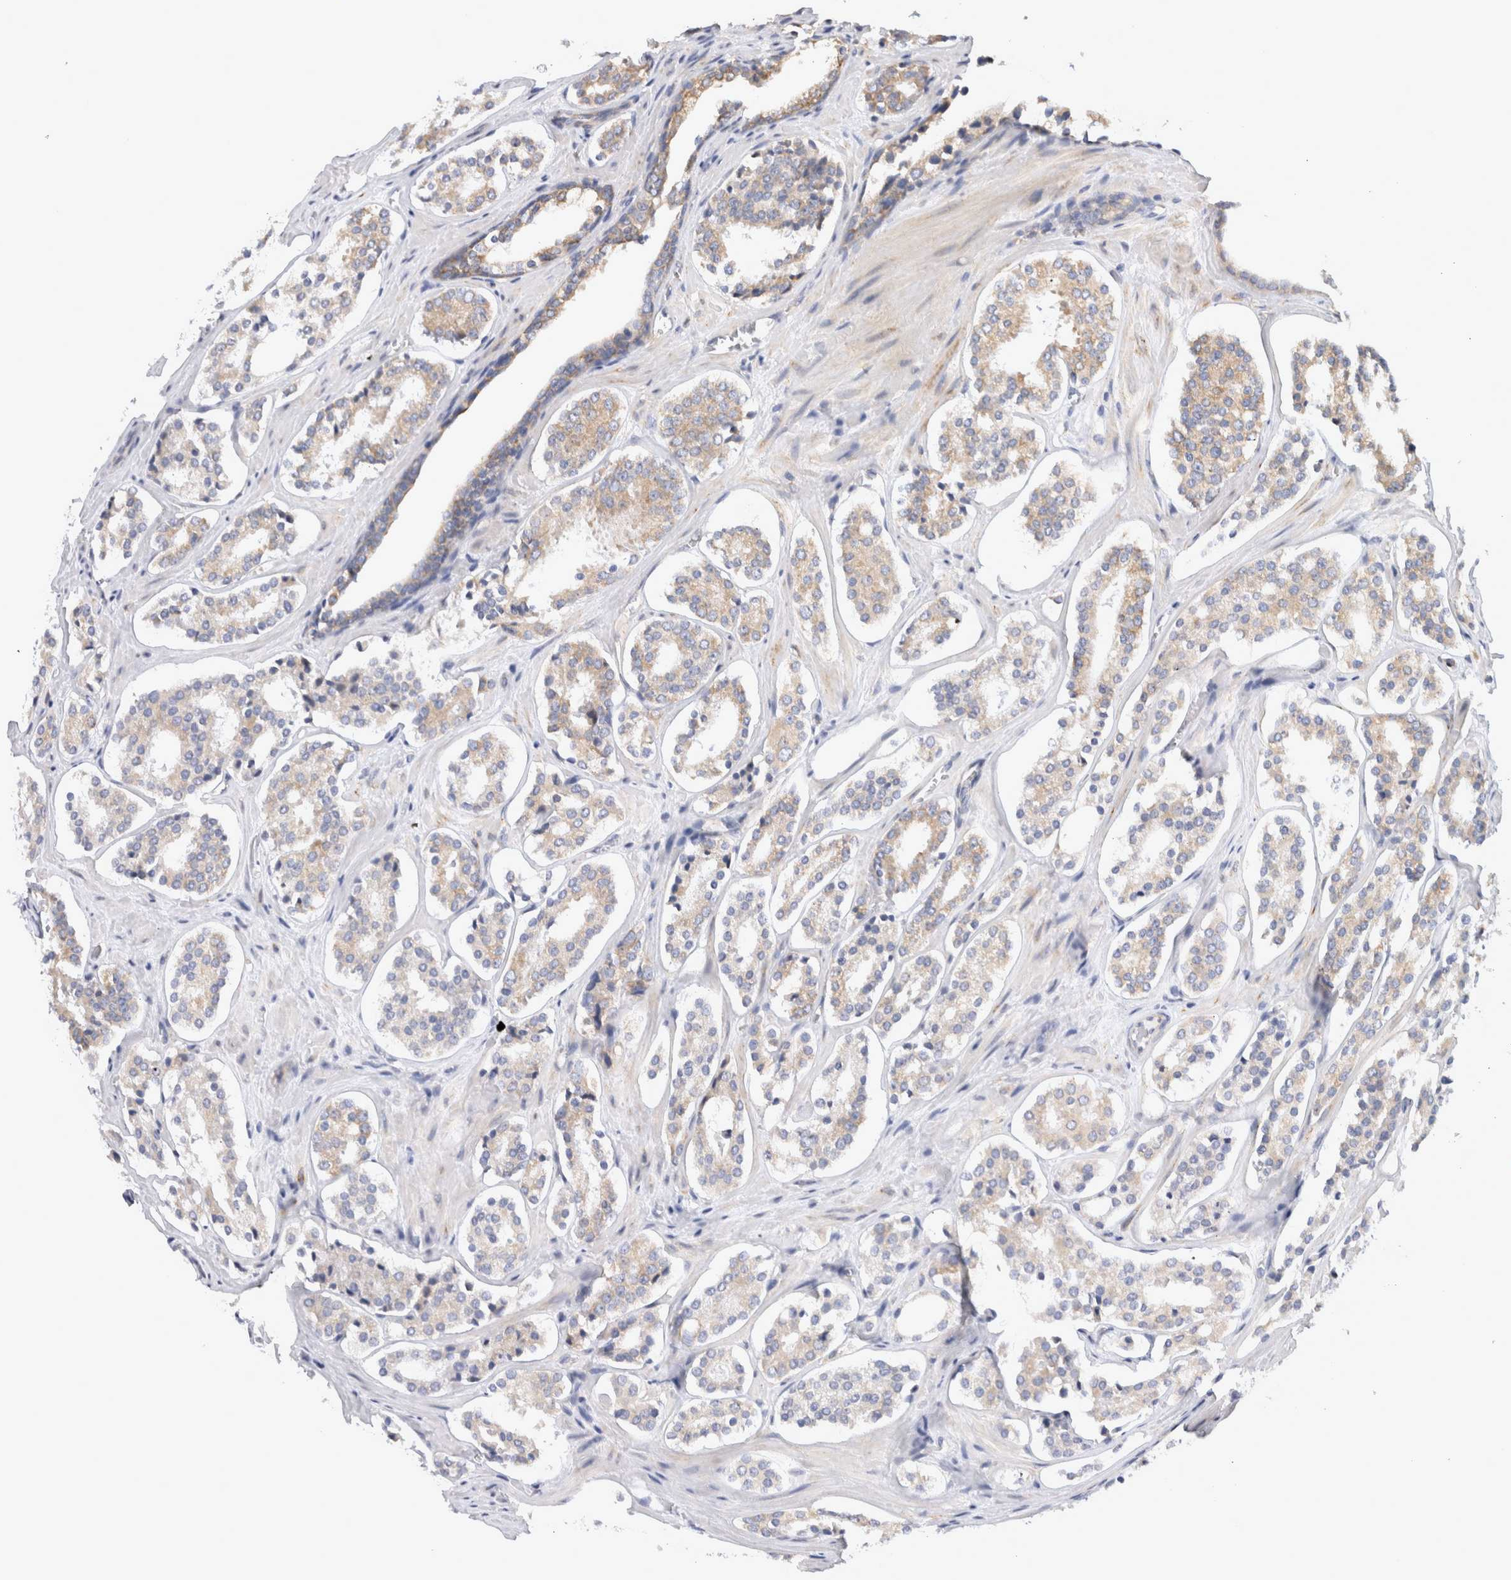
{"staining": {"intensity": "moderate", "quantity": "<25%", "location": "cytoplasmic/membranous"}, "tissue": "prostate cancer", "cell_type": "Tumor cells", "image_type": "cancer", "snomed": [{"axis": "morphology", "description": "Adenocarcinoma, High grade"}, {"axis": "topography", "description": "Prostate"}], "caption": "Immunohistochemistry (IHC) micrograph of prostate cancer (adenocarcinoma (high-grade)) stained for a protein (brown), which exhibits low levels of moderate cytoplasmic/membranous staining in about <25% of tumor cells.", "gene": "RPN2", "patient": {"sex": "male", "age": 60}}